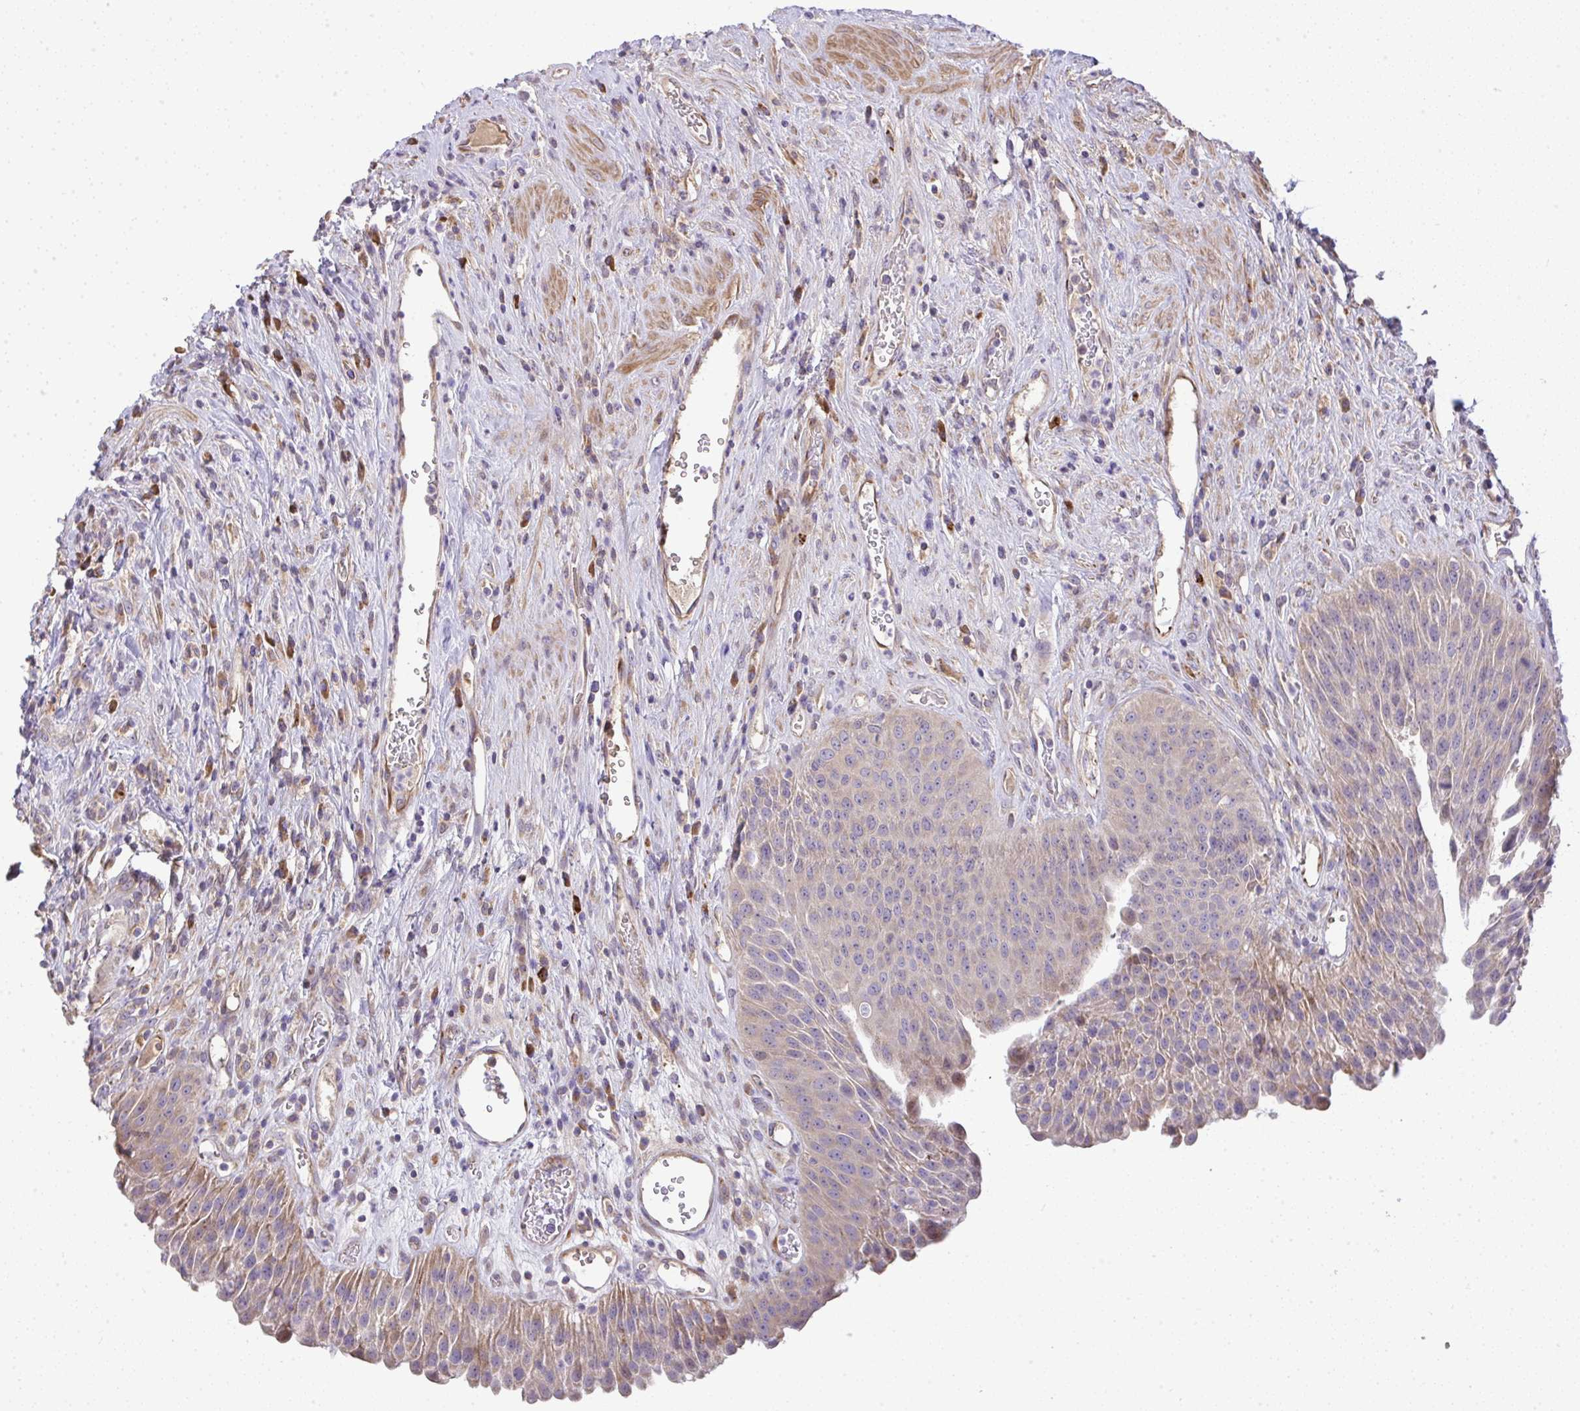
{"staining": {"intensity": "weak", "quantity": "25%-75%", "location": "cytoplasmic/membranous"}, "tissue": "urinary bladder", "cell_type": "Urothelial cells", "image_type": "normal", "snomed": [{"axis": "morphology", "description": "Normal tissue, NOS"}, {"axis": "topography", "description": "Urinary bladder"}], "caption": "DAB (3,3'-diaminobenzidine) immunohistochemical staining of normal urinary bladder reveals weak cytoplasmic/membranous protein staining in approximately 25%-75% of urothelial cells.", "gene": "GRID2", "patient": {"sex": "female", "age": 56}}